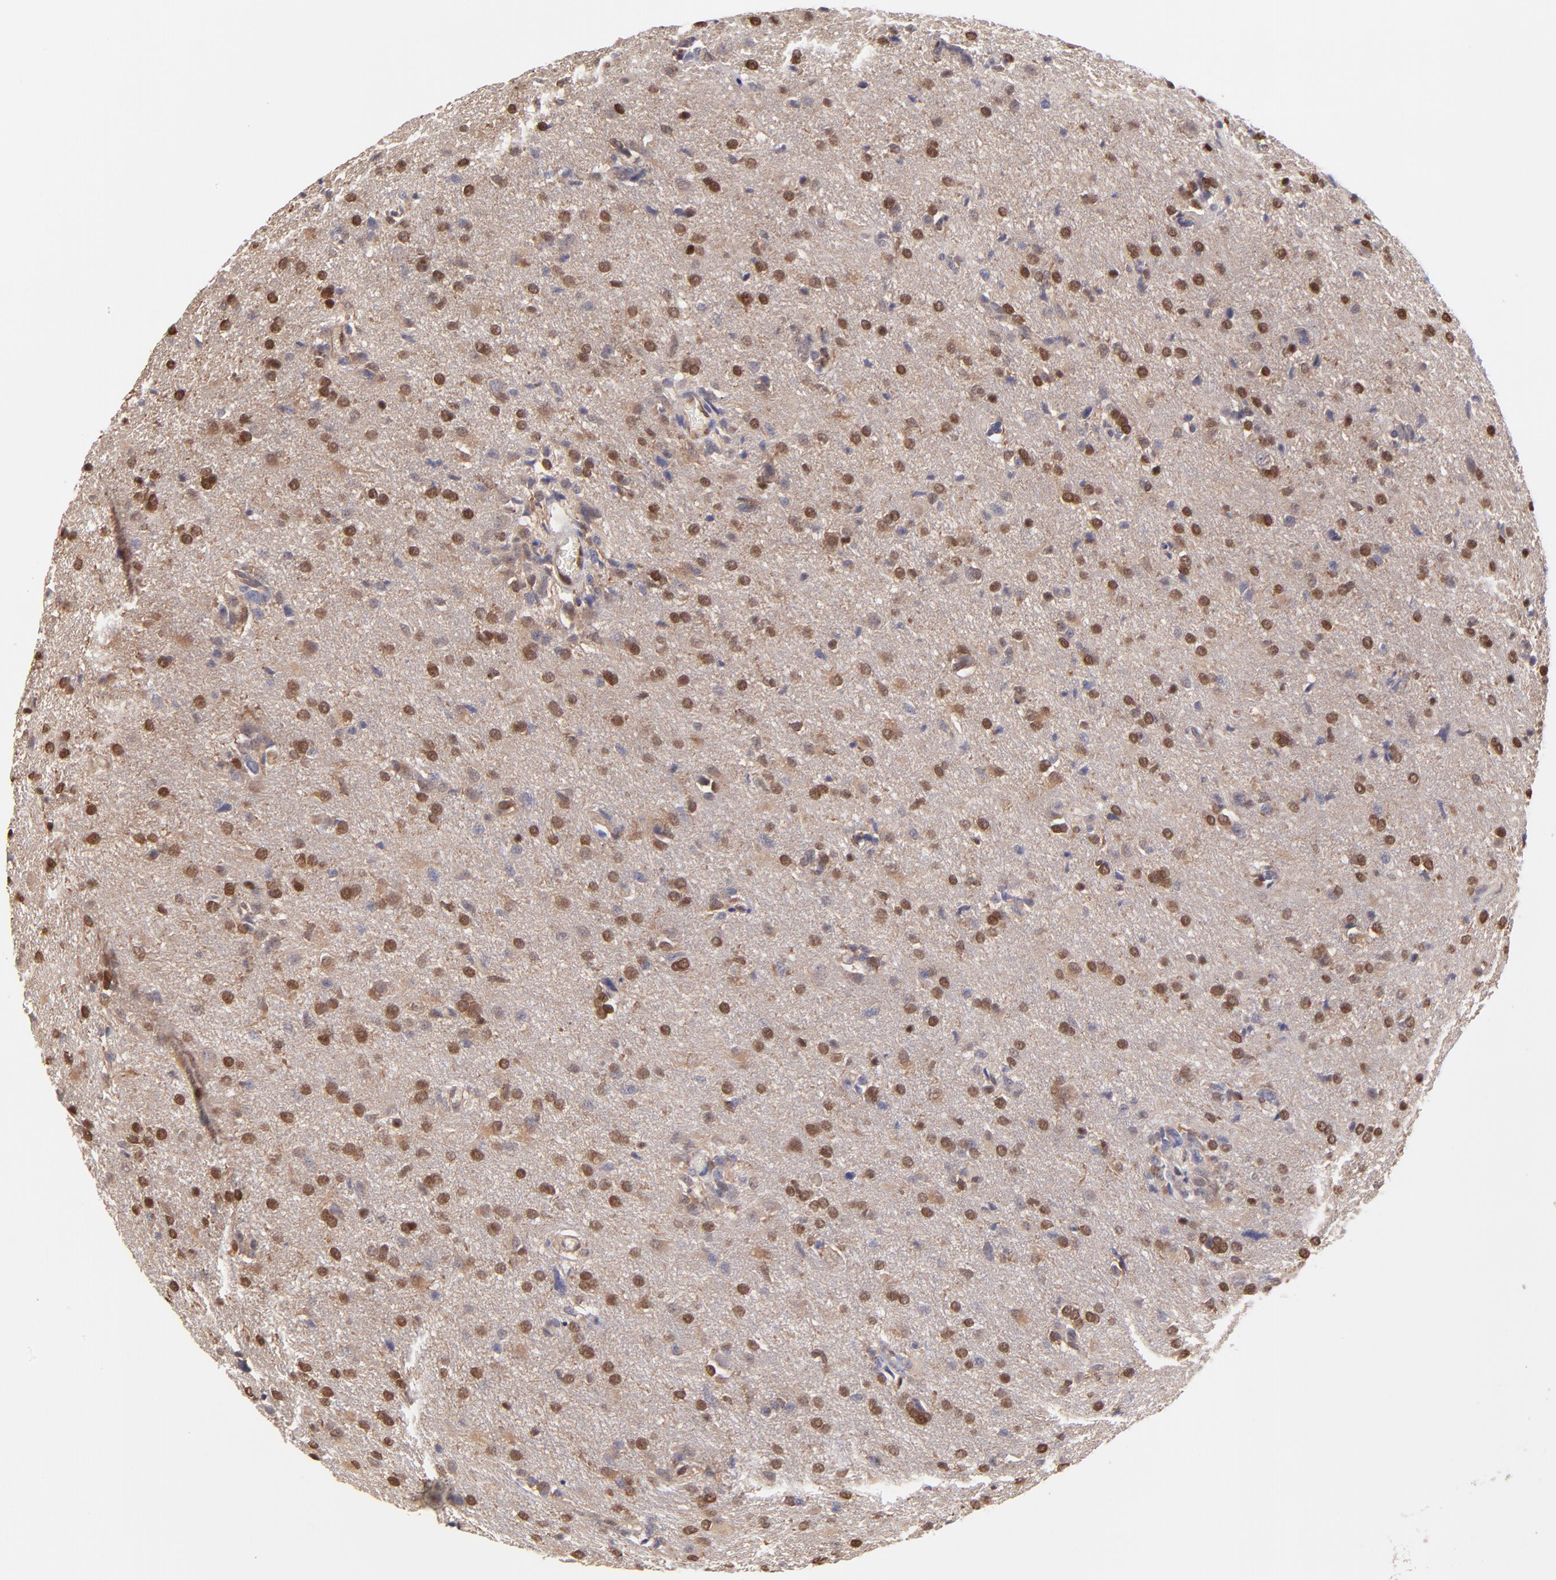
{"staining": {"intensity": "strong", "quantity": ">75%", "location": "nuclear"}, "tissue": "glioma", "cell_type": "Tumor cells", "image_type": "cancer", "snomed": [{"axis": "morphology", "description": "Glioma, malignant, High grade"}, {"axis": "topography", "description": "Brain"}], "caption": "Glioma tissue displays strong nuclear staining in about >75% of tumor cells, visualized by immunohistochemistry. (brown staining indicates protein expression, while blue staining denotes nuclei).", "gene": "HYAL1", "patient": {"sex": "male", "age": 68}}